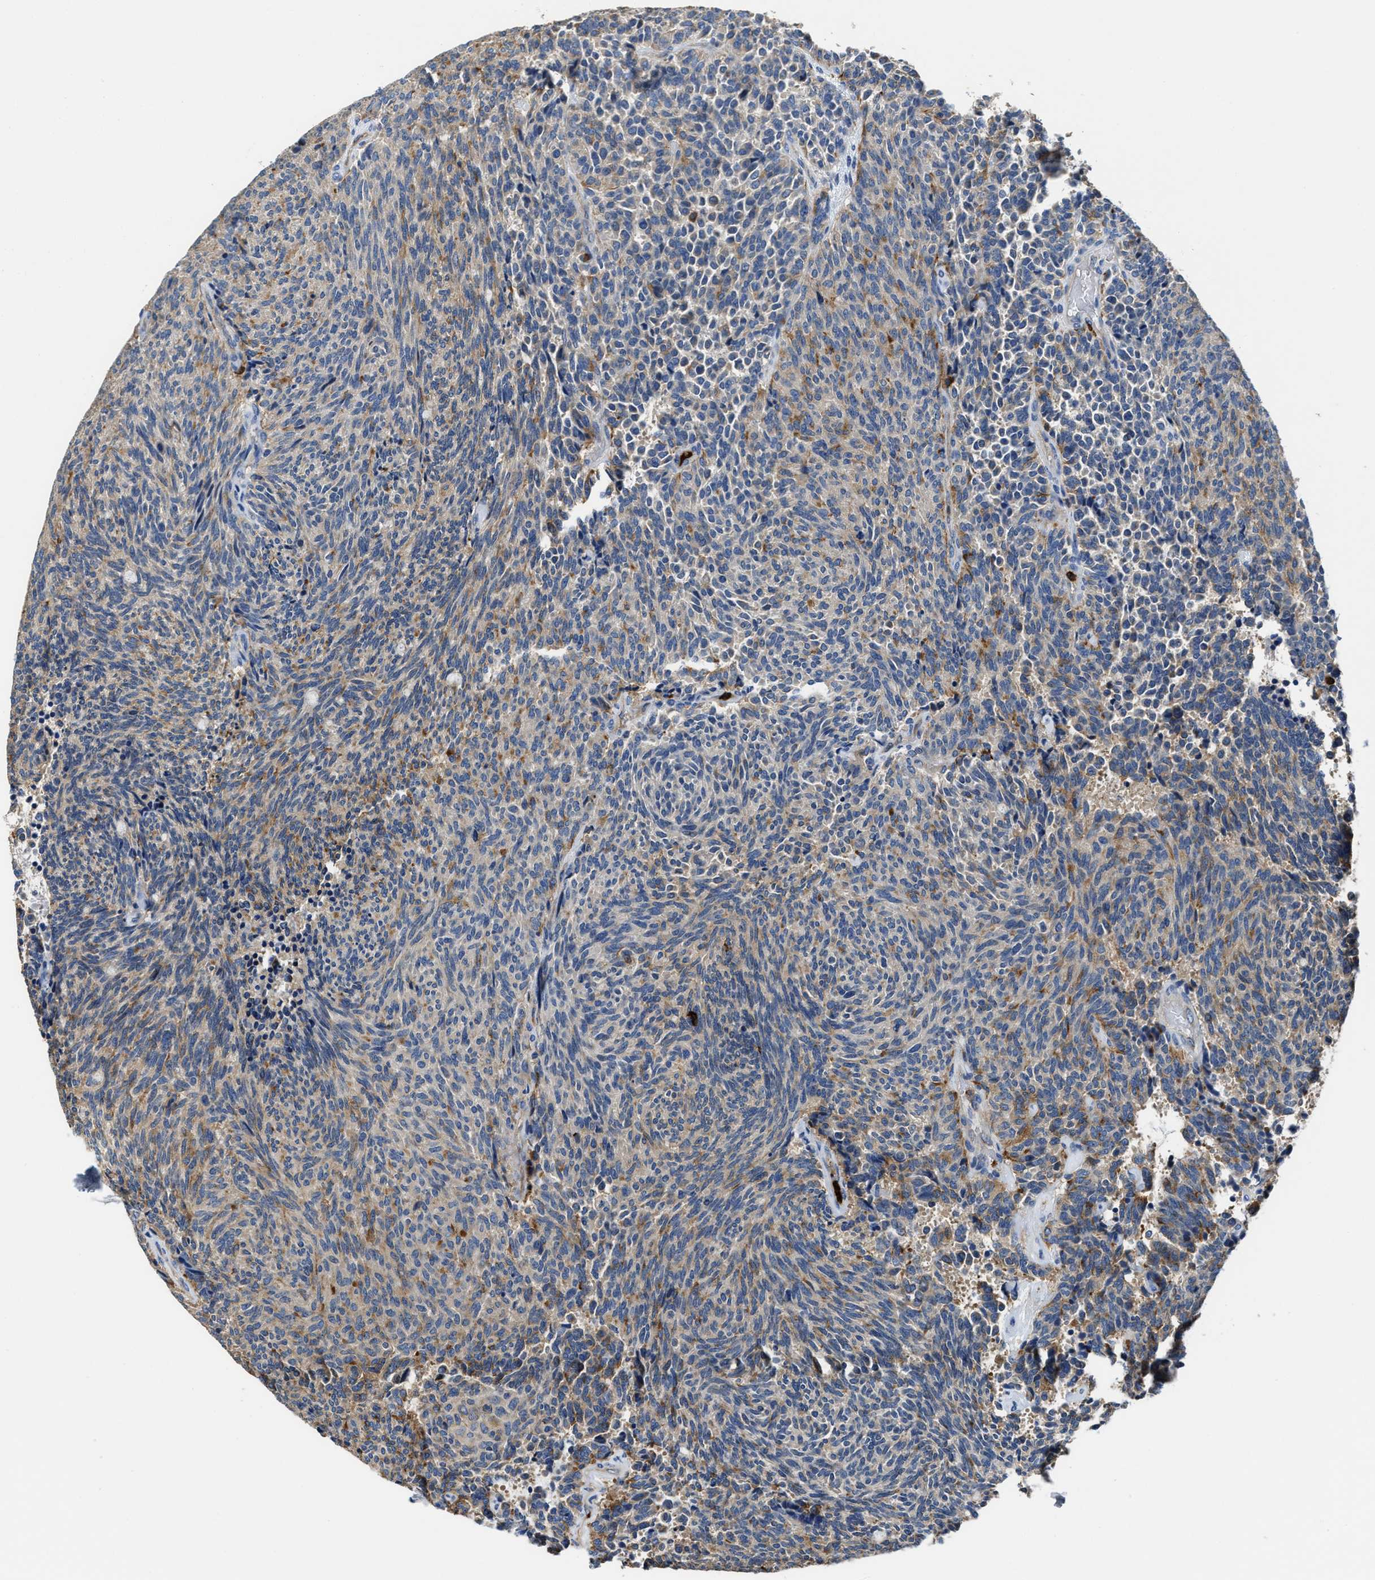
{"staining": {"intensity": "moderate", "quantity": "25%-75%", "location": "cytoplasmic/membranous"}, "tissue": "carcinoid", "cell_type": "Tumor cells", "image_type": "cancer", "snomed": [{"axis": "morphology", "description": "Carcinoid, malignant, NOS"}, {"axis": "topography", "description": "Pancreas"}], "caption": "Carcinoid stained for a protein shows moderate cytoplasmic/membranous positivity in tumor cells. The staining is performed using DAB (3,3'-diaminobenzidine) brown chromogen to label protein expression. The nuclei are counter-stained blue using hematoxylin.", "gene": "TRAF6", "patient": {"sex": "female", "age": 54}}